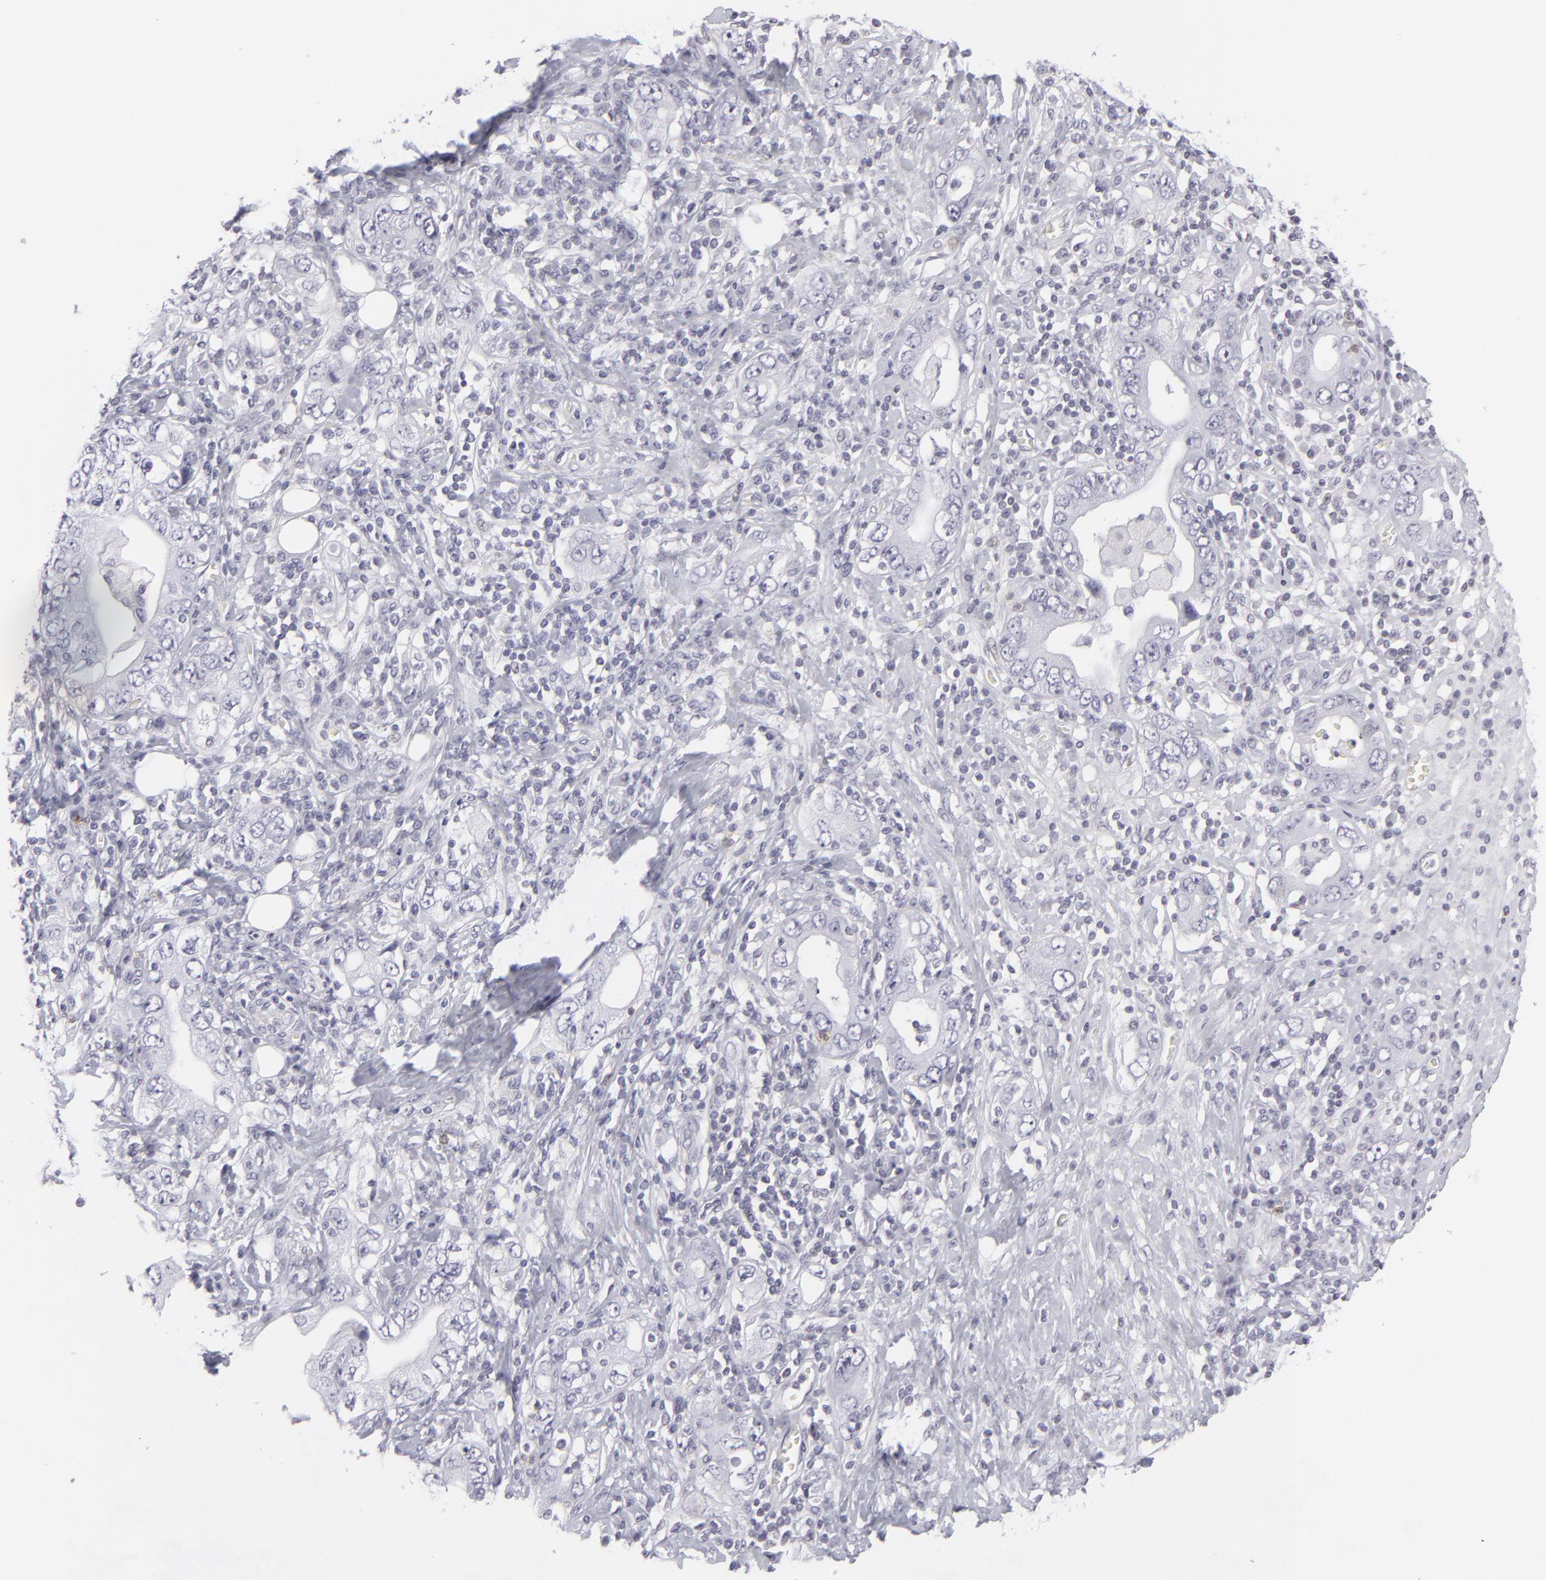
{"staining": {"intensity": "negative", "quantity": "none", "location": "none"}, "tissue": "stomach cancer", "cell_type": "Tumor cells", "image_type": "cancer", "snomed": [{"axis": "morphology", "description": "Adenocarcinoma, NOS"}, {"axis": "topography", "description": "Stomach, lower"}], "caption": "Tumor cells are negative for brown protein staining in stomach adenocarcinoma.", "gene": "CD7", "patient": {"sex": "female", "age": 93}}